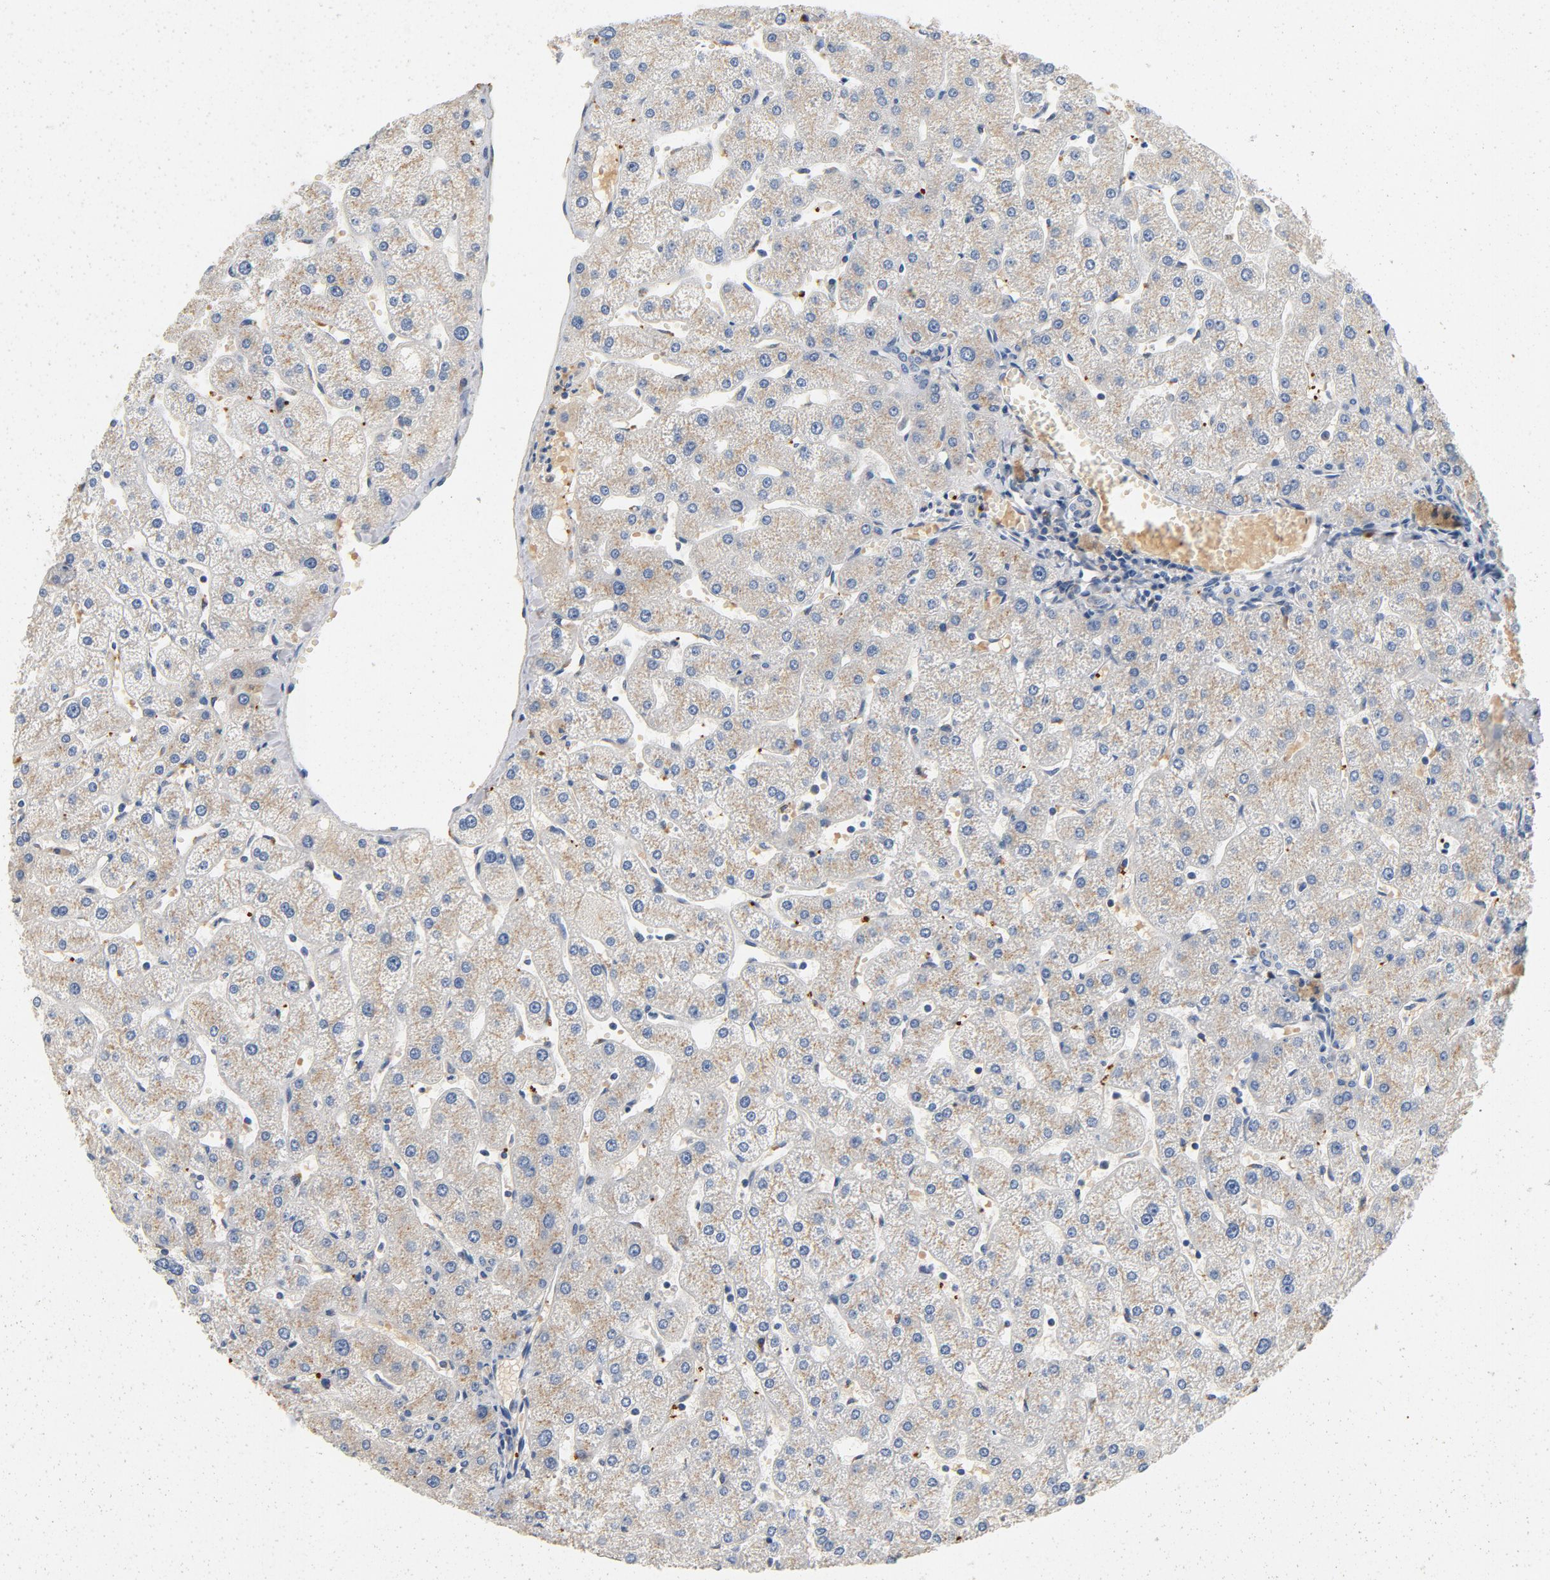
{"staining": {"intensity": "negative", "quantity": "none", "location": "none"}, "tissue": "liver", "cell_type": "Cholangiocytes", "image_type": "normal", "snomed": [{"axis": "morphology", "description": "Normal tissue, NOS"}, {"axis": "topography", "description": "Liver"}], "caption": "The IHC image has no significant positivity in cholangiocytes of liver. (DAB (3,3'-diaminobenzidine) immunohistochemistry (IHC) with hematoxylin counter stain).", "gene": "LMAN2", "patient": {"sex": "male", "age": 67}}